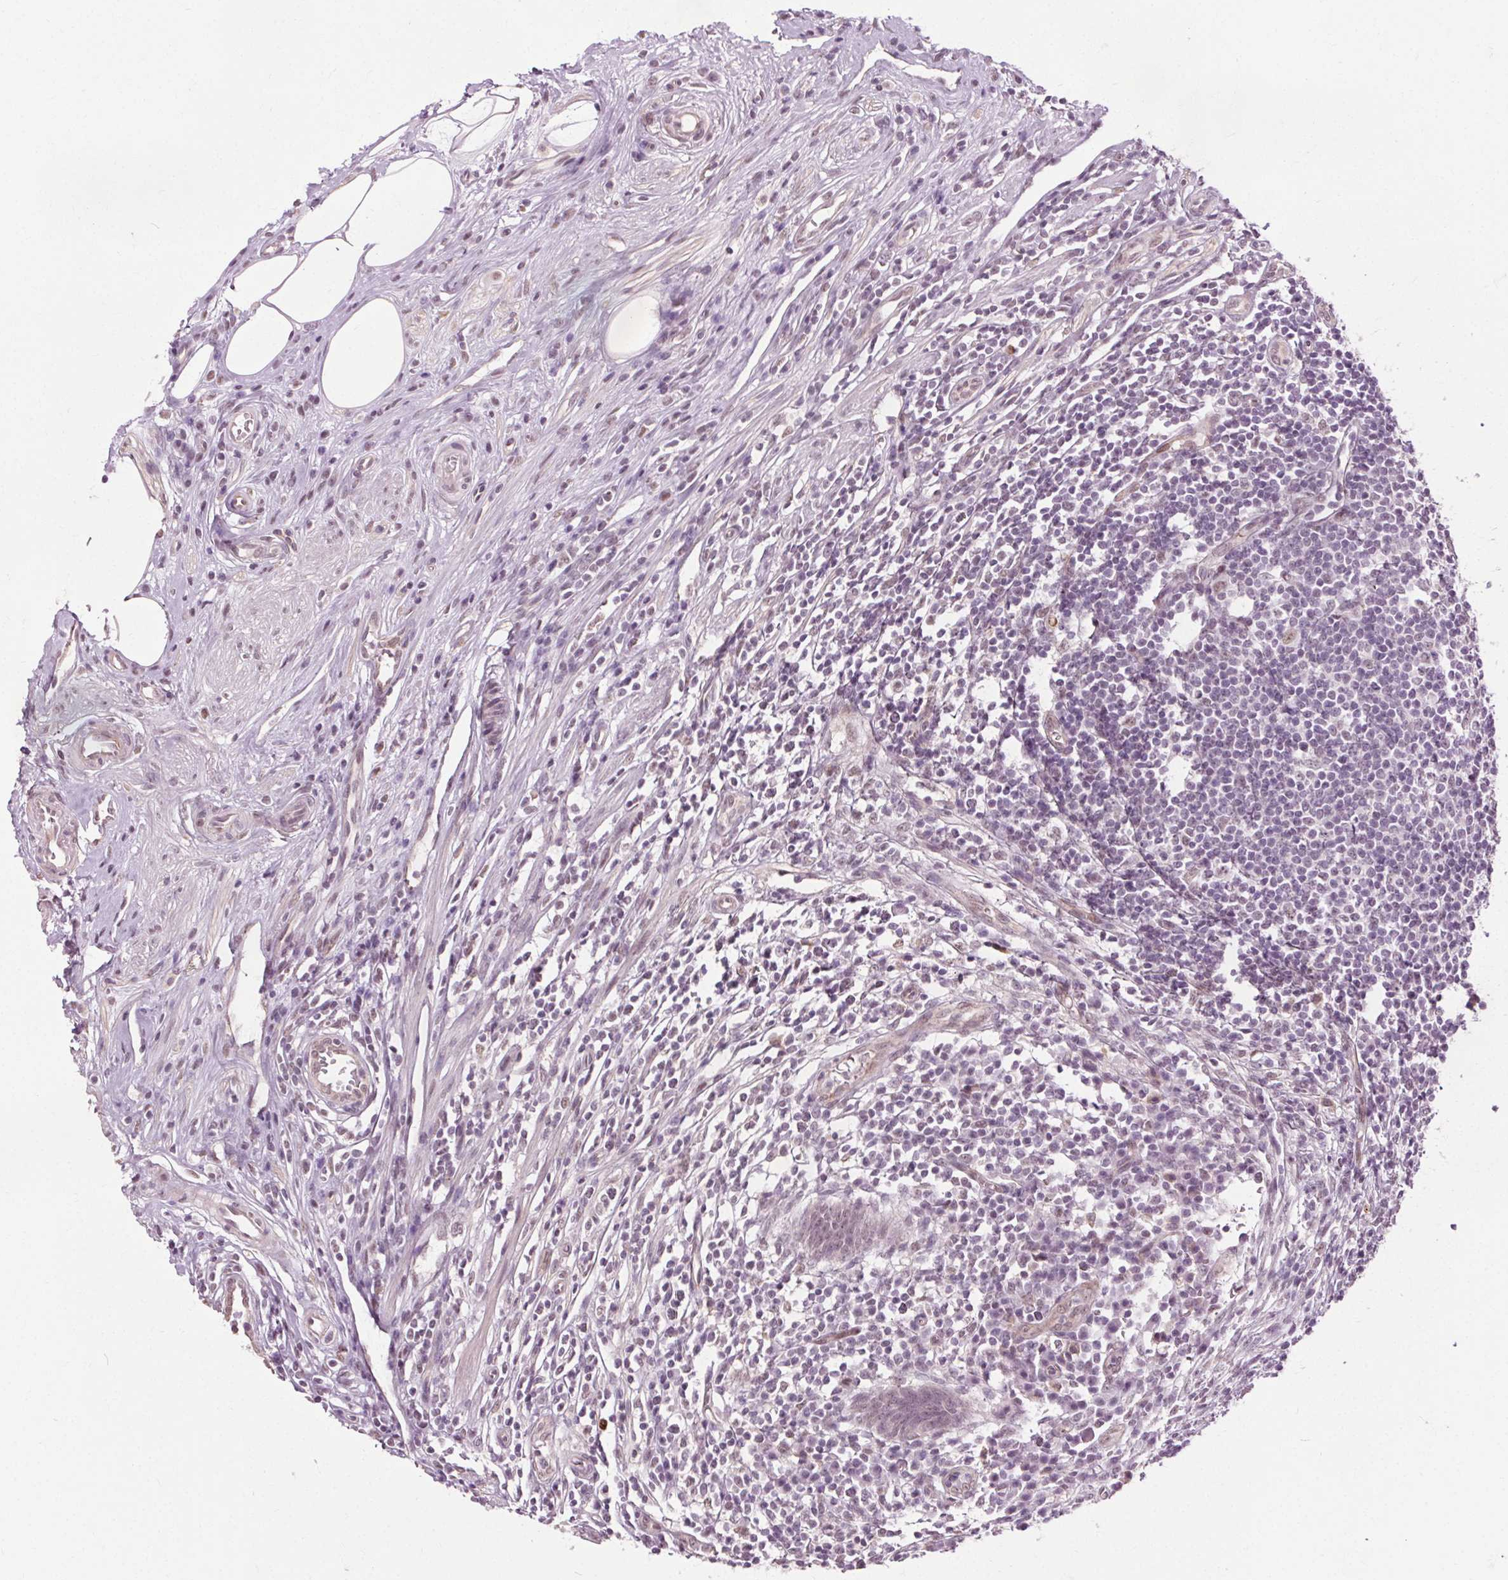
{"staining": {"intensity": "negative", "quantity": "none", "location": "none"}, "tissue": "appendix", "cell_type": "Glandular cells", "image_type": "normal", "snomed": [{"axis": "morphology", "description": "Normal tissue, NOS"}, {"axis": "topography", "description": "Appendix"}], "caption": "A high-resolution photomicrograph shows immunohistochemistry staining of benign appendix, which reveals no significant staining in glandular cells. (DAB IHC, high magnification).", "gene": "CEBPA", "patient": {"sex": "female", "age": 56}}